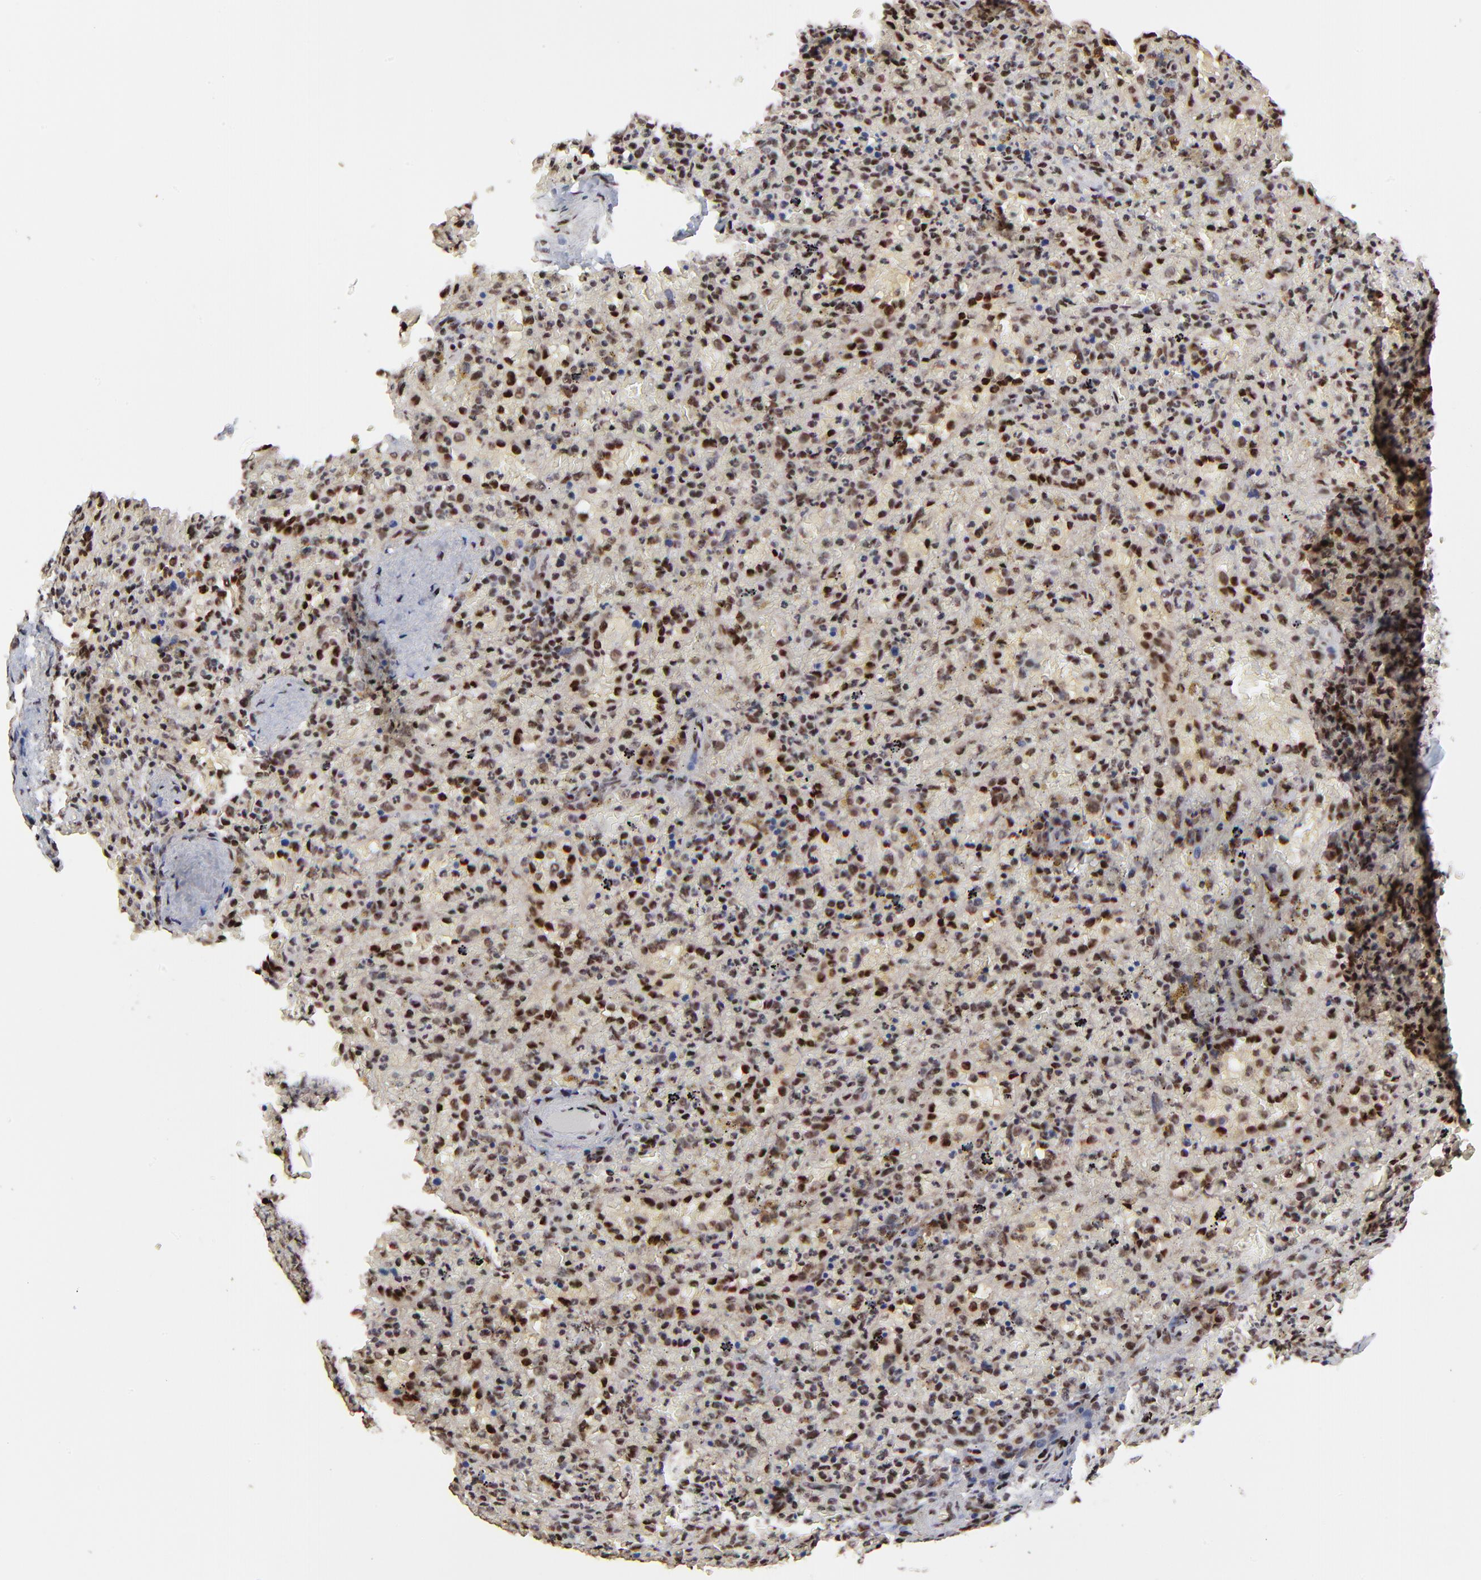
{"staining": {"intensity": "moderate", "quantity": ">75%", "location": "nuclear"}, "tissue": "lymphoma", "cell_type": "Tumor cells", "image_type": "cancer", "snomed": [{"axis": "morphology", "description": "Malignant lymphoma, non-Hodgkin's type, High grade"}, {"axis": "topography", "description": "Spleen"}, {"axis": "topography", "description": "Lymph node"}], "caption": "Lymphoma stained with a brown dye displays moderate nuclear positive expression in about >75% of tumor cells.", "gene": "RBM22", "patient": {"sex": "female", "age": 70}}